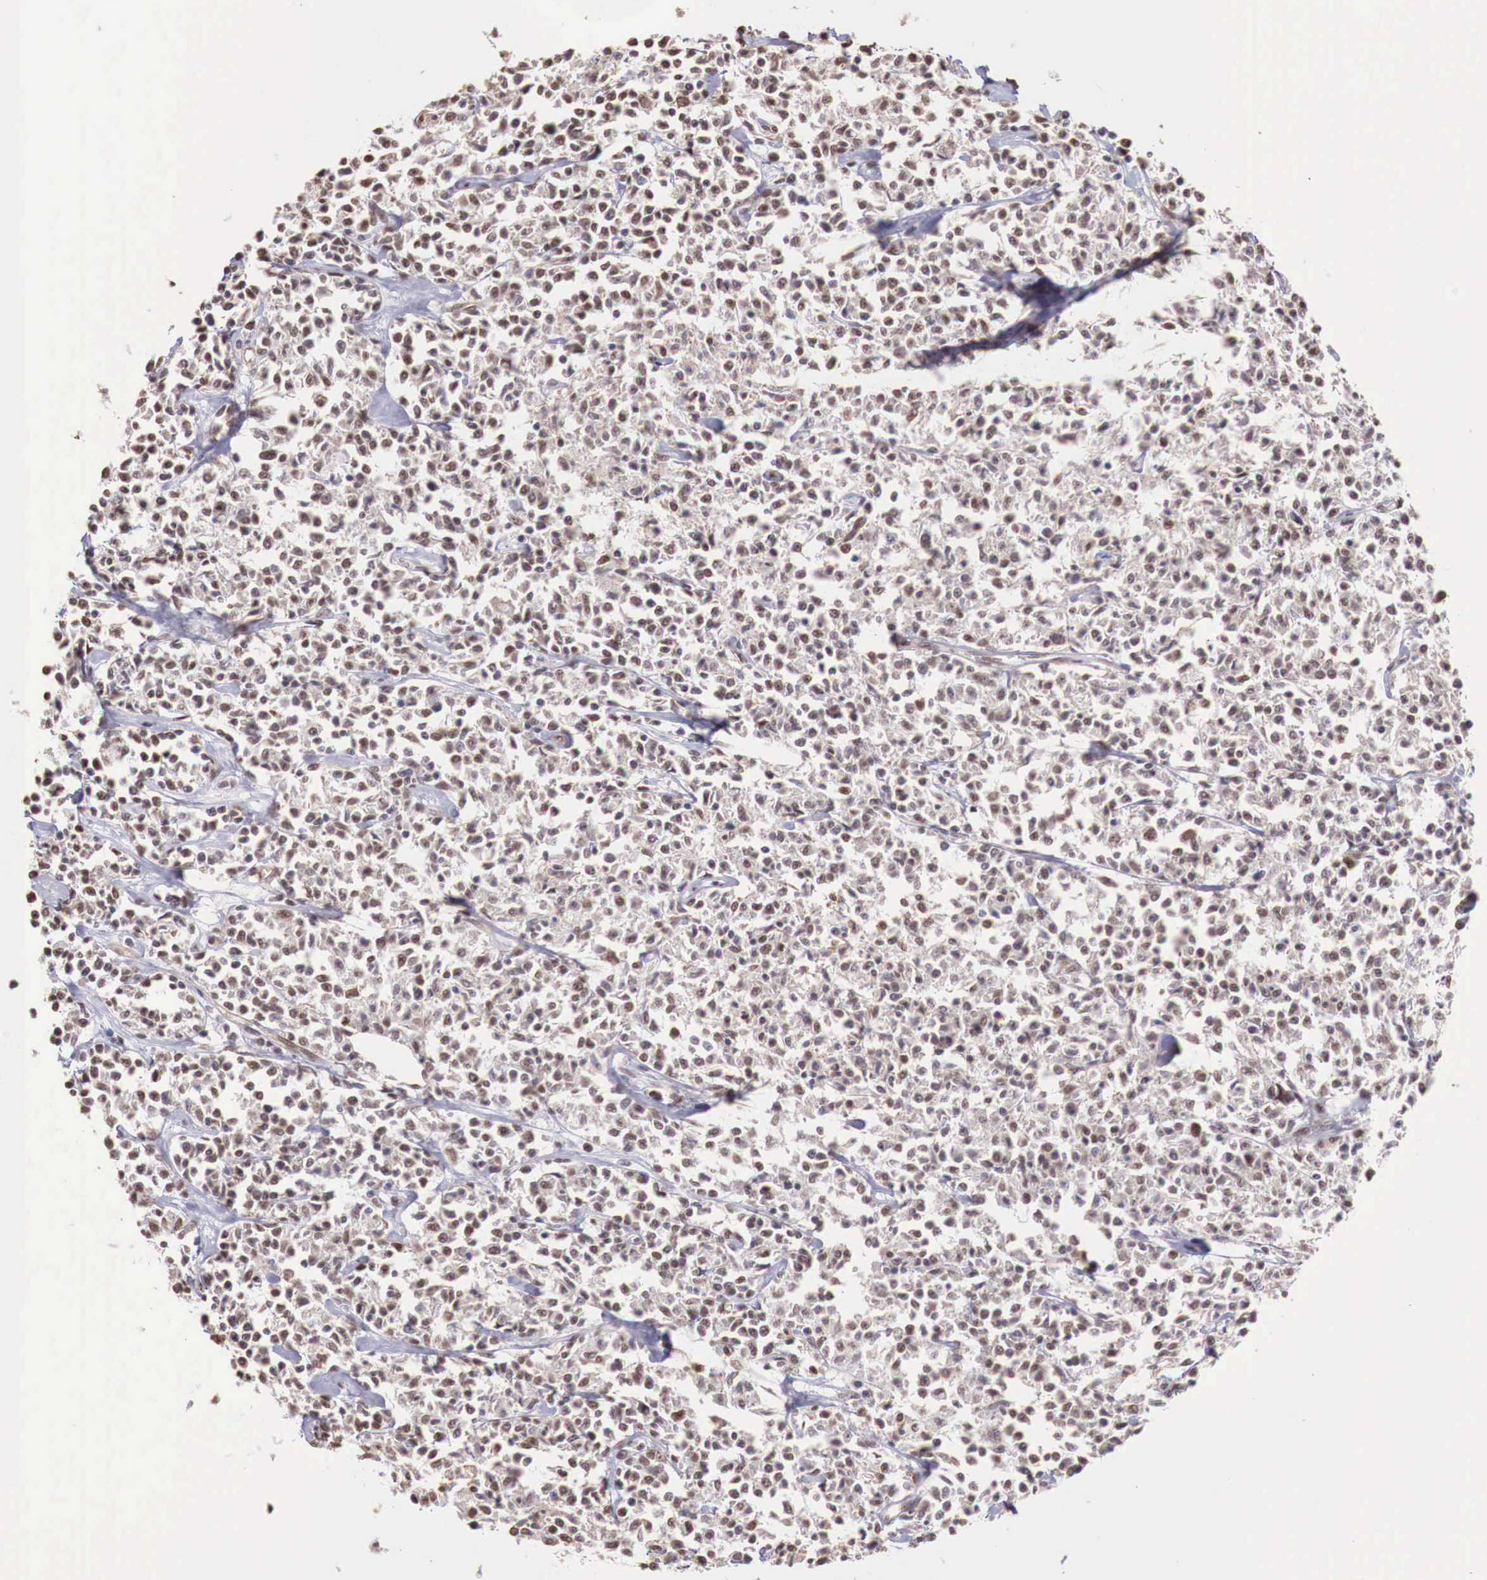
{"staining": {"intensity": "moderate", "quantity": ">75%", "location": "nuclear"}, "tissue": "lymphoma", "cell_type": "Tumor cells", "image_type": "cancer", "snomed": [{"axis": "morphology", "description": "Malignant lymphoma, non-Hodgkin's type, Low grade"}, {"axis": "topography", "description": "Small intestine"}], "caption": "An image showing moderate nuclear staining in approximately >75% of tumor cells in lymphoma, as visualized by brown immunohistochemical staining.", "gene": "FOXP2", "patient": {"sex": "female", "age": 59}}